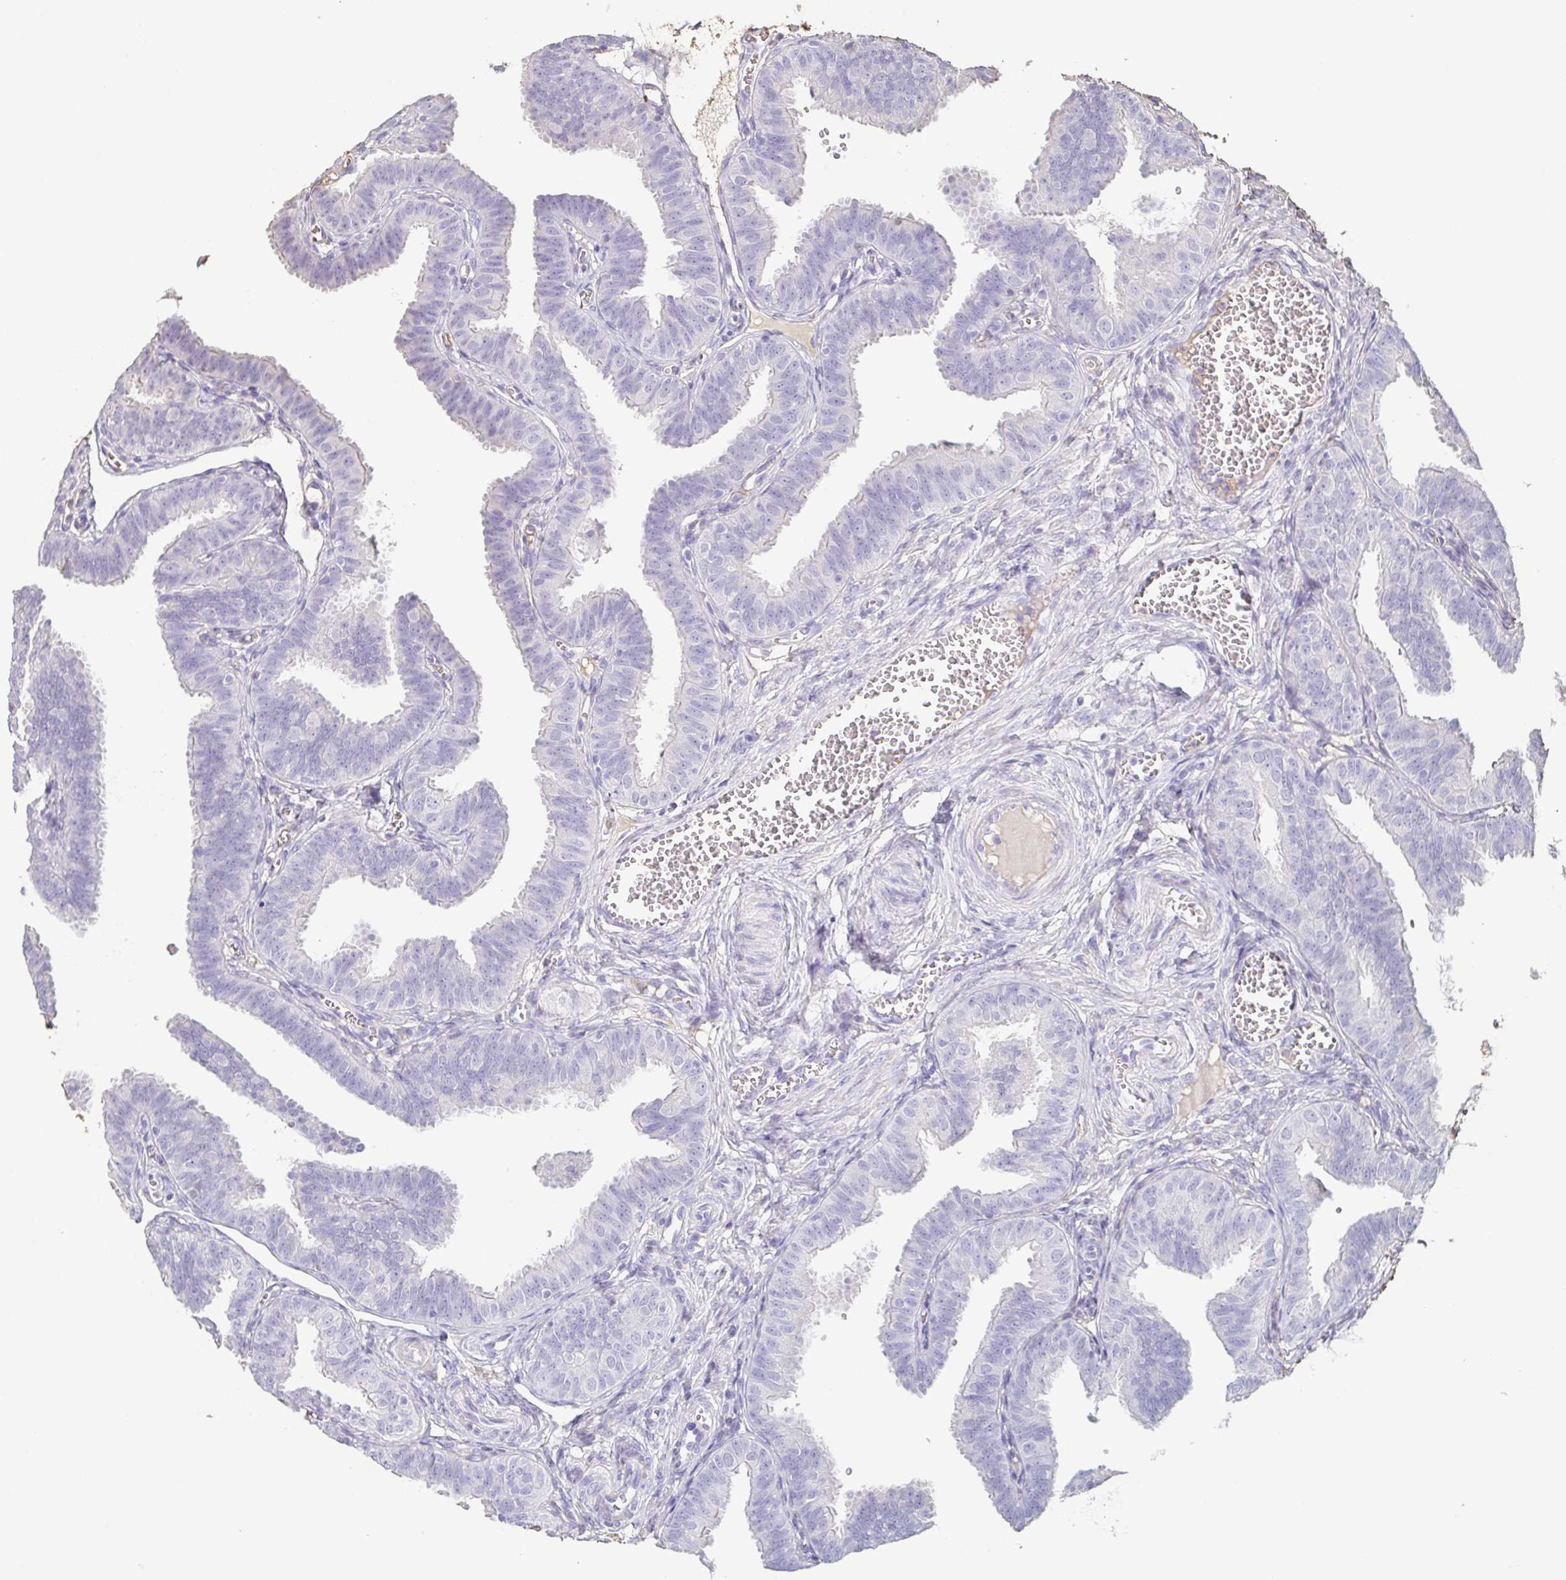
{"staining": {"intensity": "negative", "quantity": "none", "location": "none"}, "tissue": "fallopian tube", "cell_type": "Glandular cells", "image_type": "normal", "snomed": [{"axis": "morphology", "description": "Normal tissue, NOS"}, {"axis": "topography", "description": "Fallopian tube"}], "caption": "This photomicrograph is of benign fallopian tube stained with IHC to label a protein in brown with the nuclei are counter-stained blue. There is no positivity in glandular cells. The staining was performed using DAB (3,3'-diaminobenzidine) to visualize the protein expression in brown, while the nuclei were stained in blue with hematoxylin (Magnification: 20x).", "gene": "BPIFA2", "patient": {"sex": "female", "age": 25}}